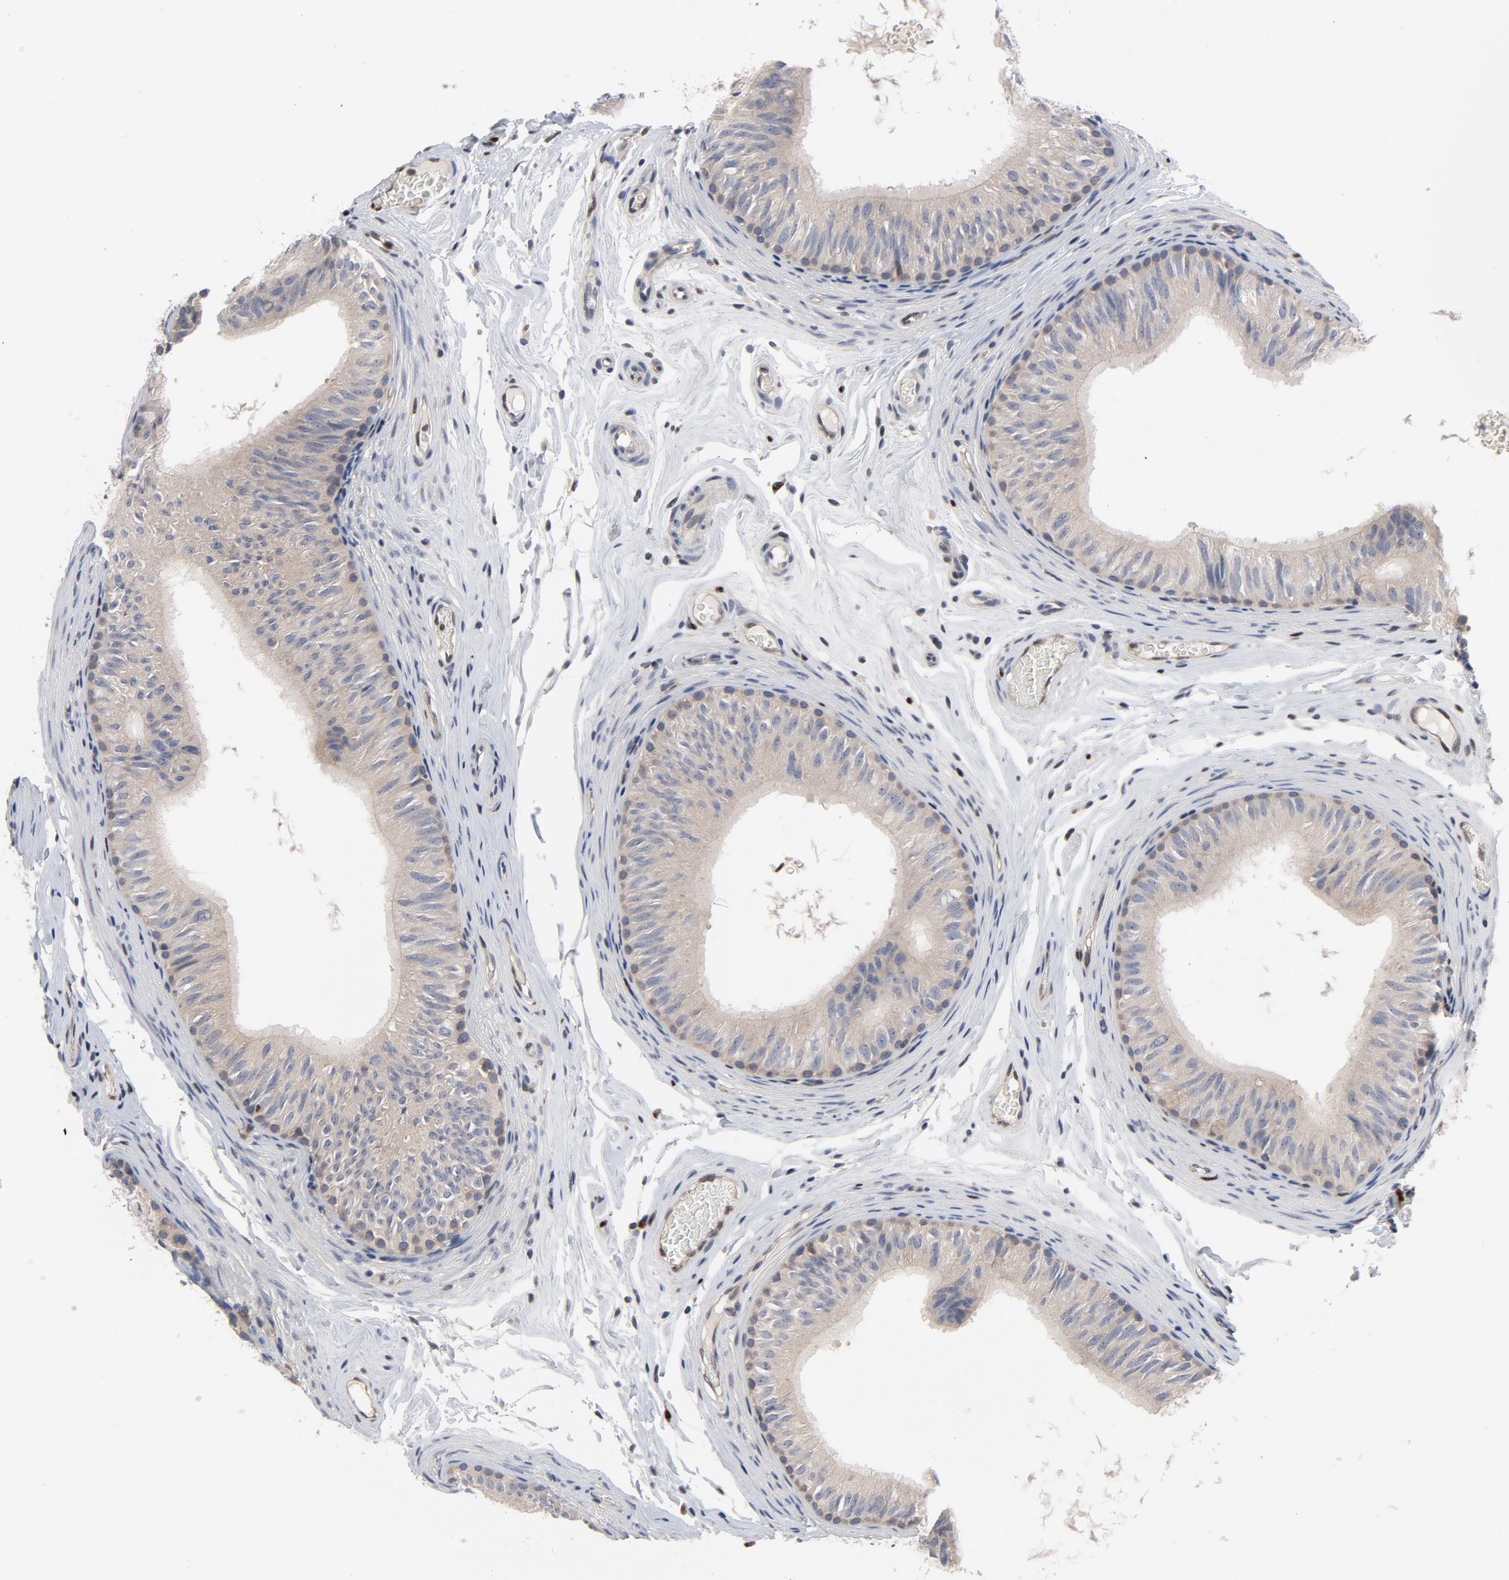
{"staining": {"intensity": "weak", "quantity": "25%-75%", "location": "cytoplasmic/membranous"}, "tissue": "epididymis", "cell_type": "Glandular cells", "image_type": "normal", "snomed": [{"axis": "morphology", "description": "Normal tissue, NOS"}, {"axis": "topography", "description": "Testis"}, {"axis": "topography", "description": "Epididymis"}], "caption": "Epididymis stained with DAB (3,3'-diaminobenzidine) immunohistochemistry displays low levels of weak cytoplasmic/membranous positivity in about 25%-75% of glandular cells. Using DAB (3,3'-diaminobenzidine) (brown) and hematoxylin (blue) stains, captured at high magnification using brightfield microscopy.", "gene": "NFKB1", "patient": {"sex": "male", "age": 36}}